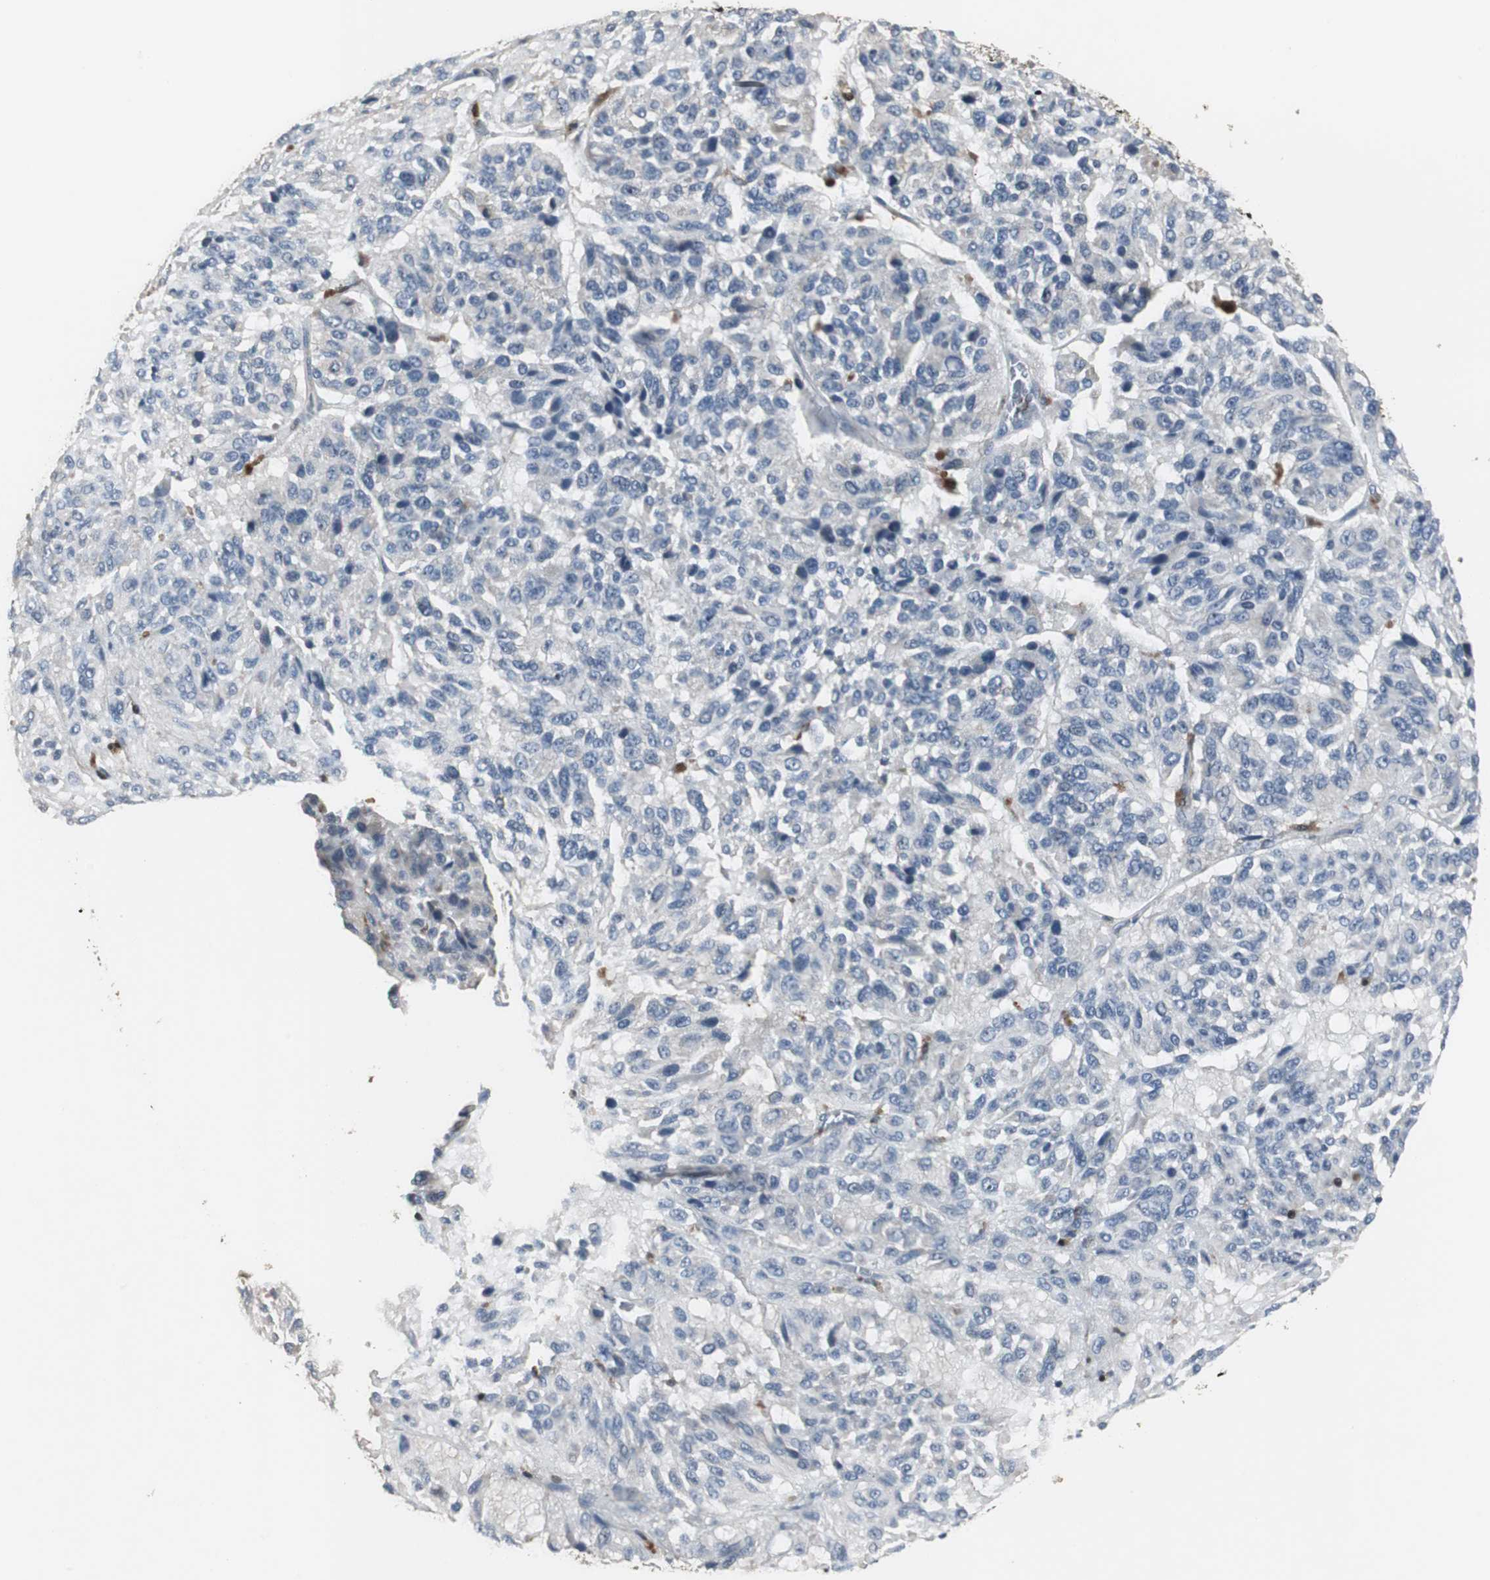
{"staining": {"intensity": "negative", "quantity": "none", "location": "none"}, "tissue": "melanoma", "cell_type": "Tumor cells", "image_type": "cancer", "snomed": [{"axis": "morphology", "description": "Malignant melanoma, Metastatic site"}, {"axis": "topography", "description": "Lung"}], "caption": "Tumor cells are negative for protein expression in human melanoma.", "gene": "NCF2", "patient": {"sex": "male", "age": 64}}